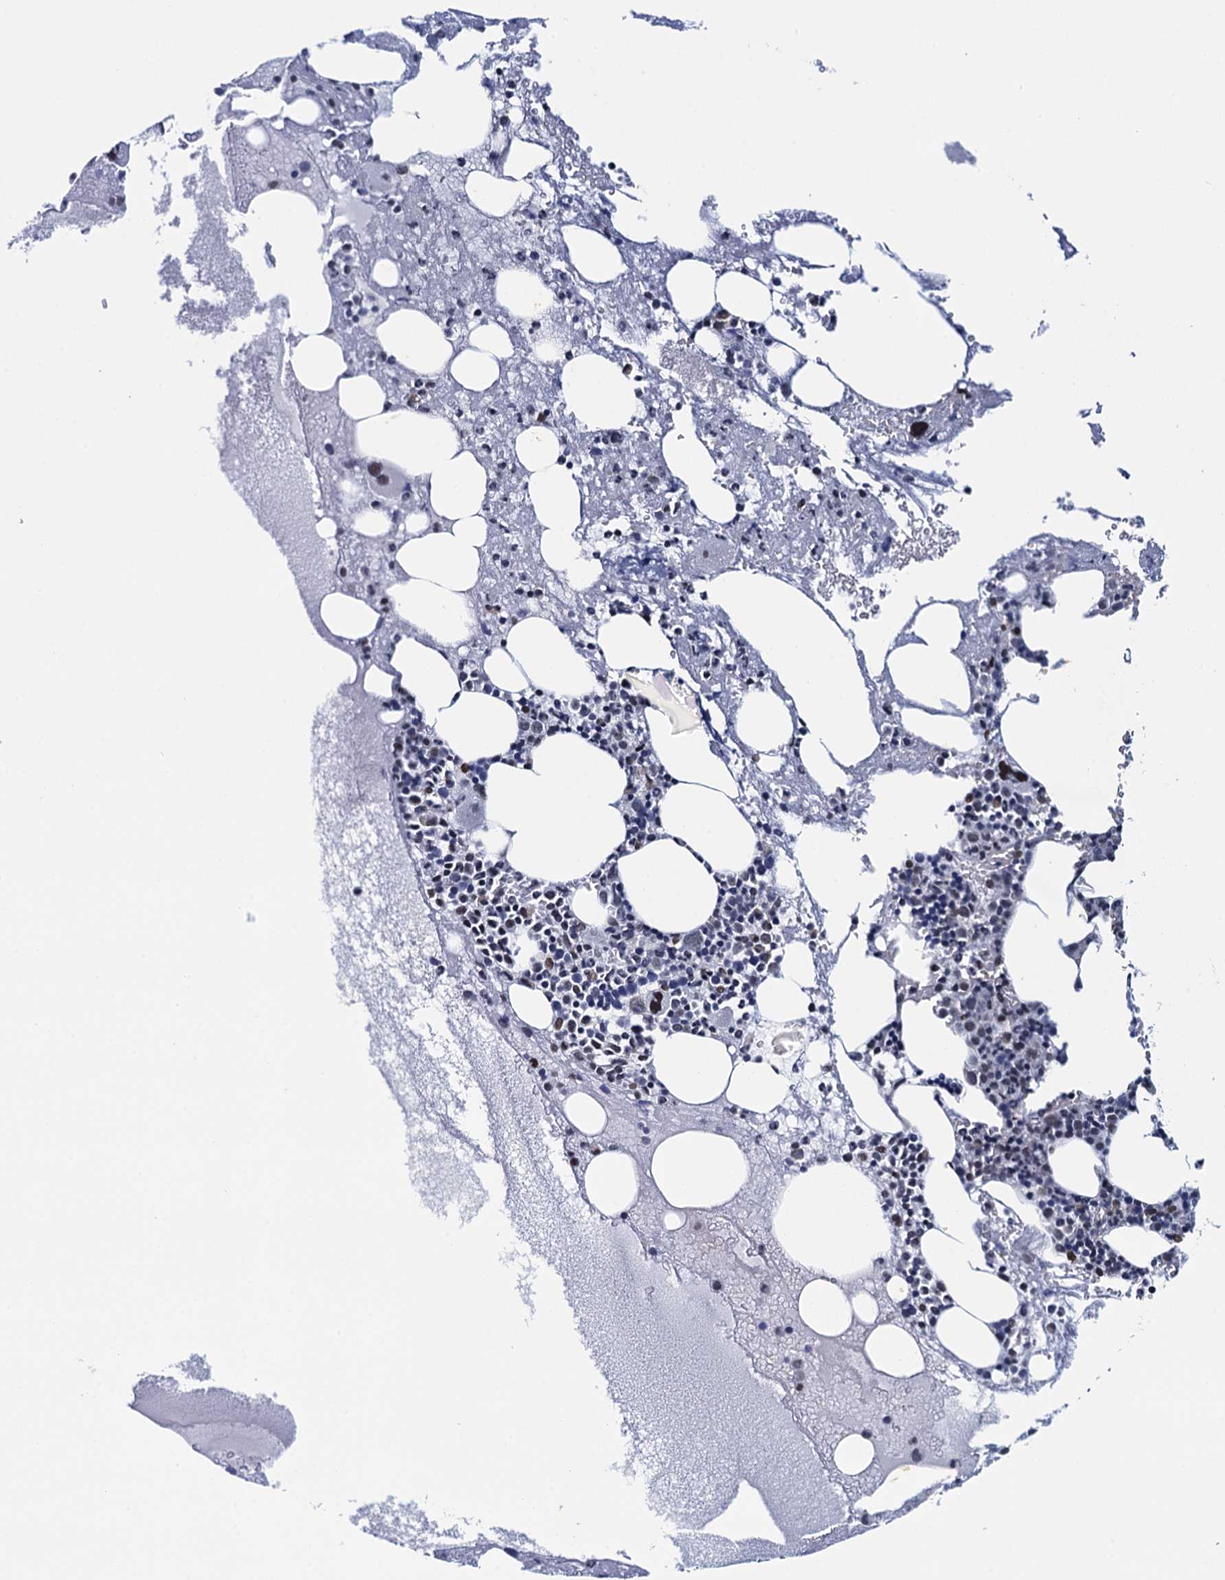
{"staining": {"intensity": "moderate", "quantity": "<25%", "location": "nuclear"}, "tissue": "bone marrow", "cell_type": "Hematopoietic cells", "image_type": "normal", "snomed": [{"axis": "morphology", "description": "Normal tissue, NOS"}, {"axis": "topography", "description": "Bone marrow"}], "caption": "DAB immunohistochemical staining of benign human bone marrow displays moderate nuclear protein expression in approximately <25% of hematopoietic cells.", "gene": "HNRNPUL2", "patient": {"sex": "male", "age": 61}}